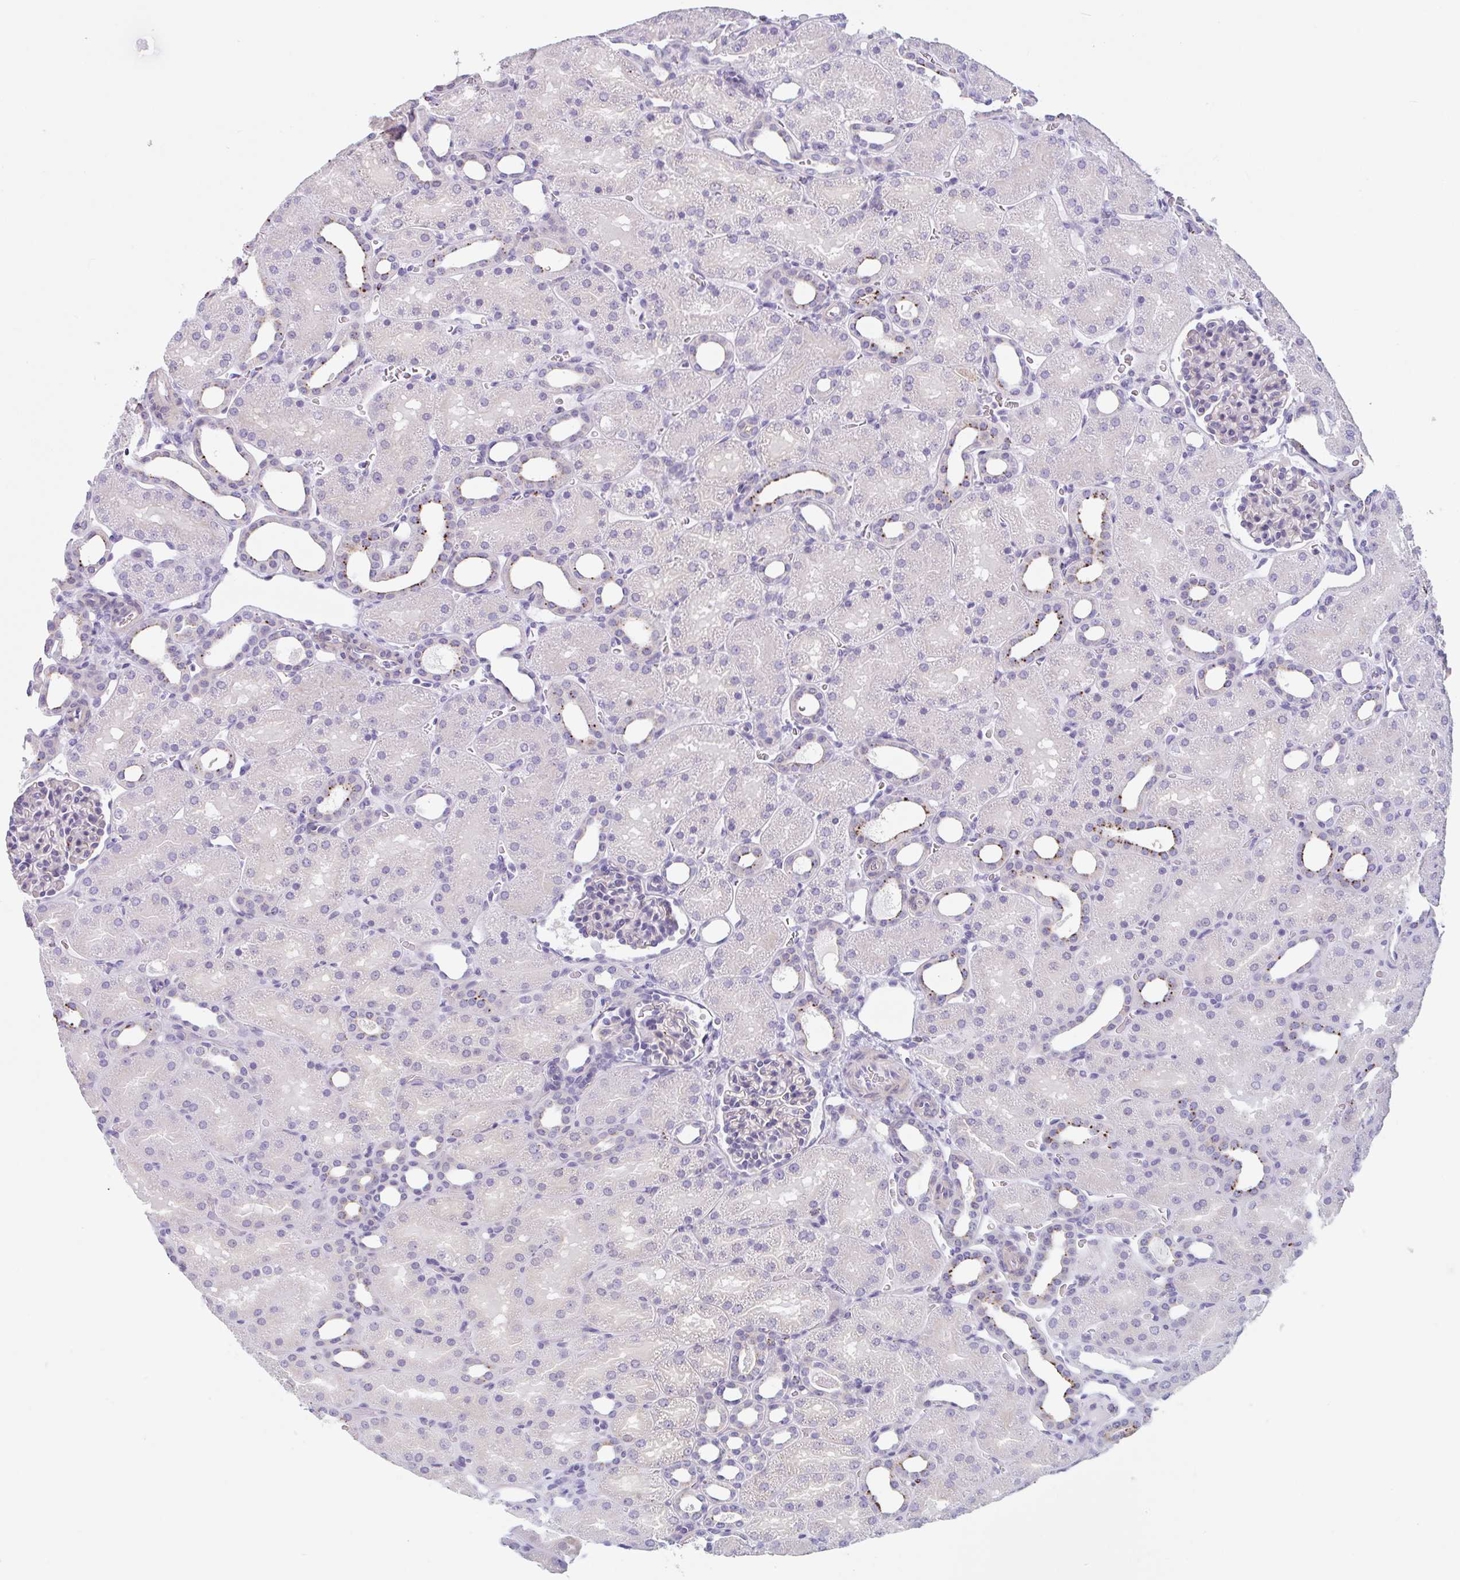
{"staining": {"intensity": "negative", "quantity": "none", "location": "none"}, "tissue": "kidney", "cell_type": "Cells in glomeruli", "image_type": "normal", "snomed": [{"axis": "morphology", "description": "Normal tissue, NOS"}, {"axis": "topography", "description": "Kidney"}], "caption": "This is a photomicrograph of IHC staining of unremarkable kidney, which shows no positivity in cells in glomeruli.", "gene": "LENG9", "patient": {"sex": "male", "age": 2}}